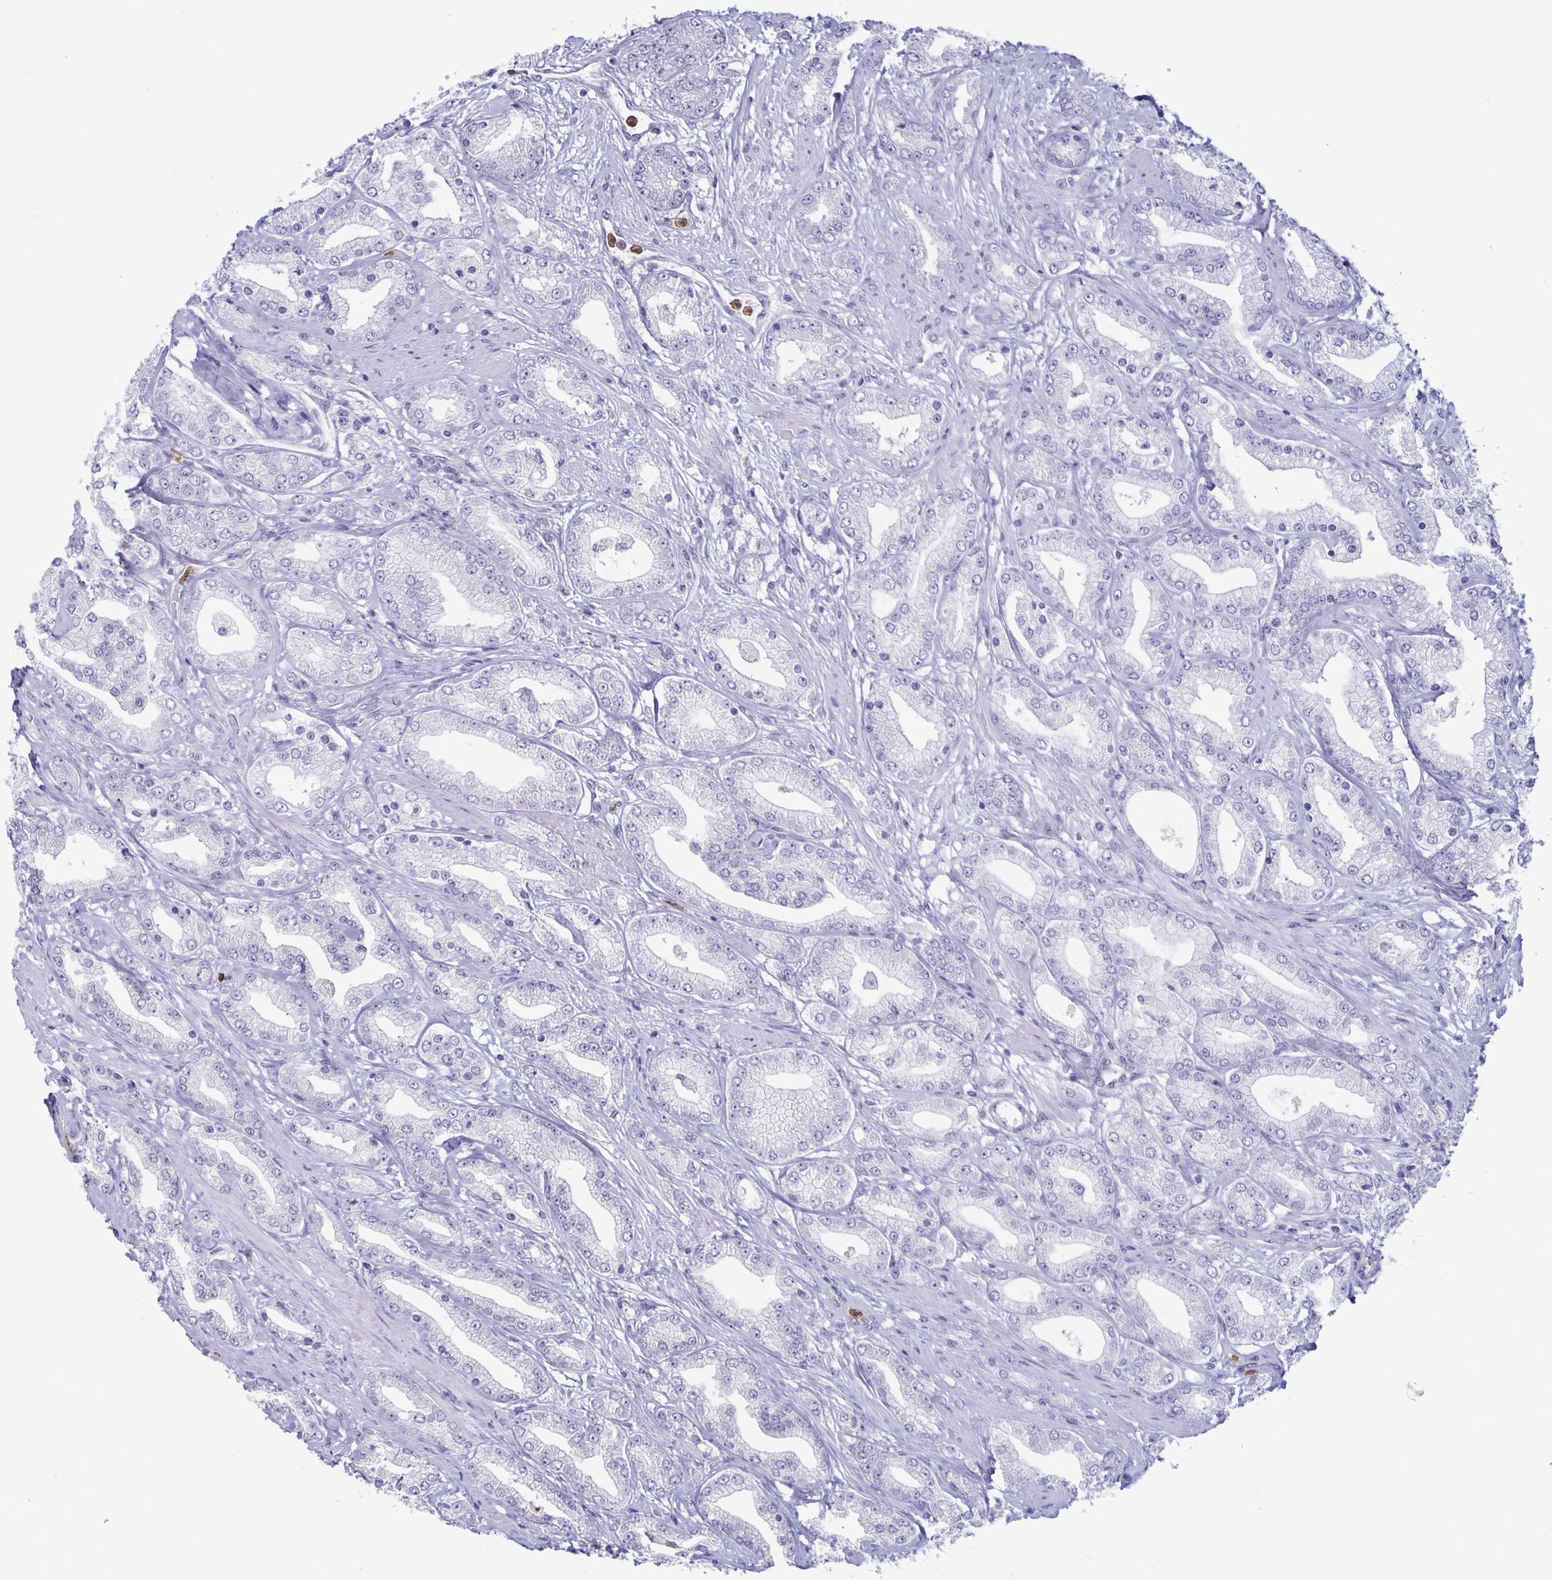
{"staining": {"intensity": "negative", "quantity": "none", "location": "none"}, "tissue": "prostate cancer", "cell_type": "Tumor cells", "image_type": "cancer", "snomed": [{"axis": "morphology", "description": "Adenocarcinoma, High grade"}, {"axis": "topography", "description": "Prostate"}], "caption": "A micrograph of prostate cancer (high-grade adenocarcinoma) stained for a protein reveals no brown staining in tumor cells.", "gene": "PLCB3", "patient": {"sex": "male", "age": 67}}